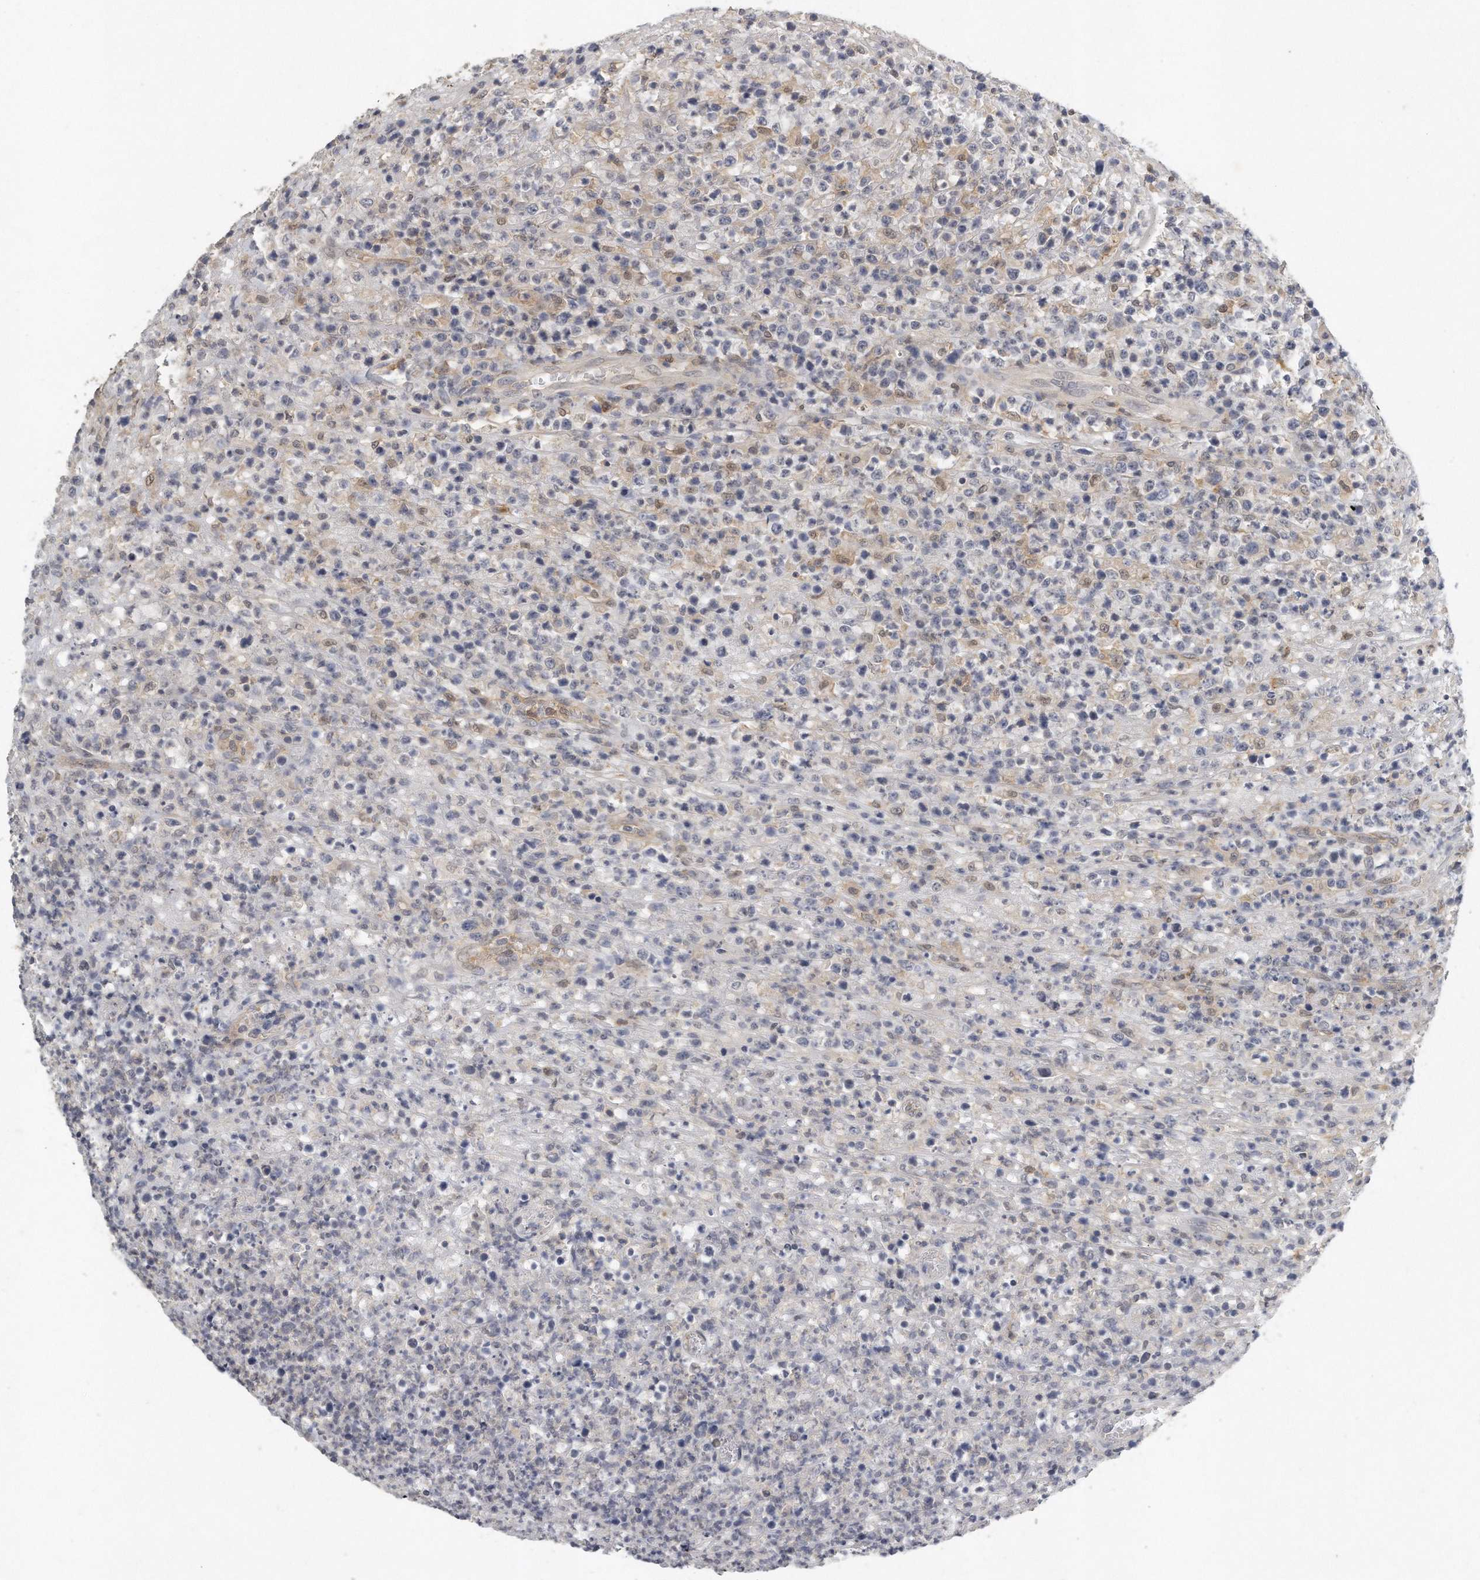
{"staining": {"intensity": "negative", "quantity": "none", "location": "none"}, "tissue": "lymphoma", "cell_type": "Tumor cells", "image_type": "cancer", "snomed": [{"axis": "morphology", "description": "Malignant lymphoma, non-Hodgkin's type, High grade"}, {"axis": "topography", "description": "Colon"}], "caption": "Human high-grade malignant lymphoma, non-Hodgkin's type stained for a protein using immunohistochemistry (IHC) exhibits no positivity in tumor cells.", "gene": "CAMK1", "patient": {"sex": "female", "age": 53}}